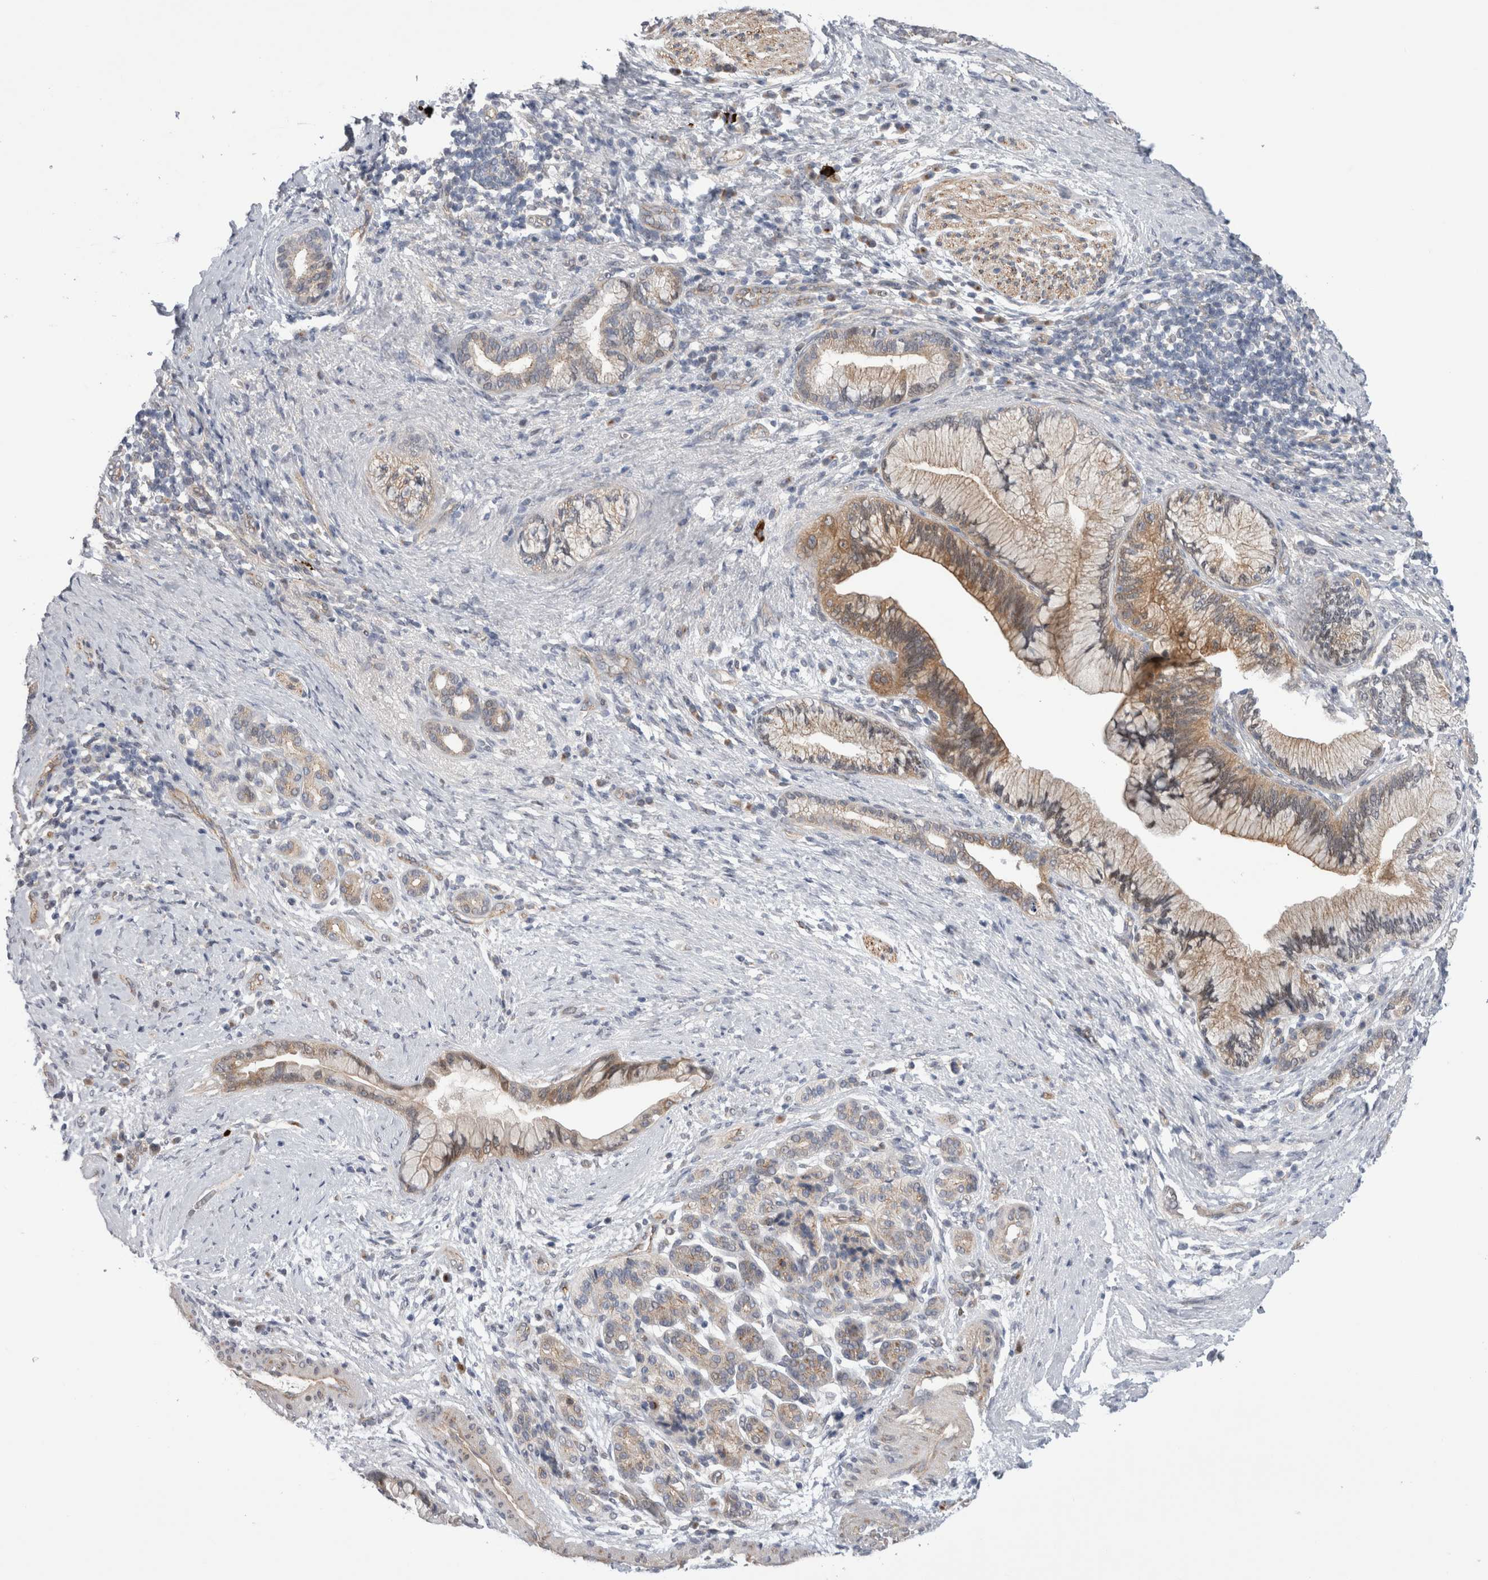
{"staining": {"intensity": "moderate", "quantity": ">75%", "location": "cytoplasmic/membranous"}, "tissue": "pancreatic cancer", "cell_type": "Tumor cells", "image_type": "cancer", "snomed": [{"axis": "morphology", "description": "Adenocarcinoma, NOS"}, {"axis": "topography", "description": "Pancreas"}], "caption": "Brown immunohistochemical staining in human pancreatic cancer exhibits moderate cytoplasmic/membranous expression in about >75% of tumor cells. Immunohistochemistry stains the protein in brown and the nuclei are stained blue.", "gene": "TAFA5", "patient": {"sex": "male", "age": 59}}